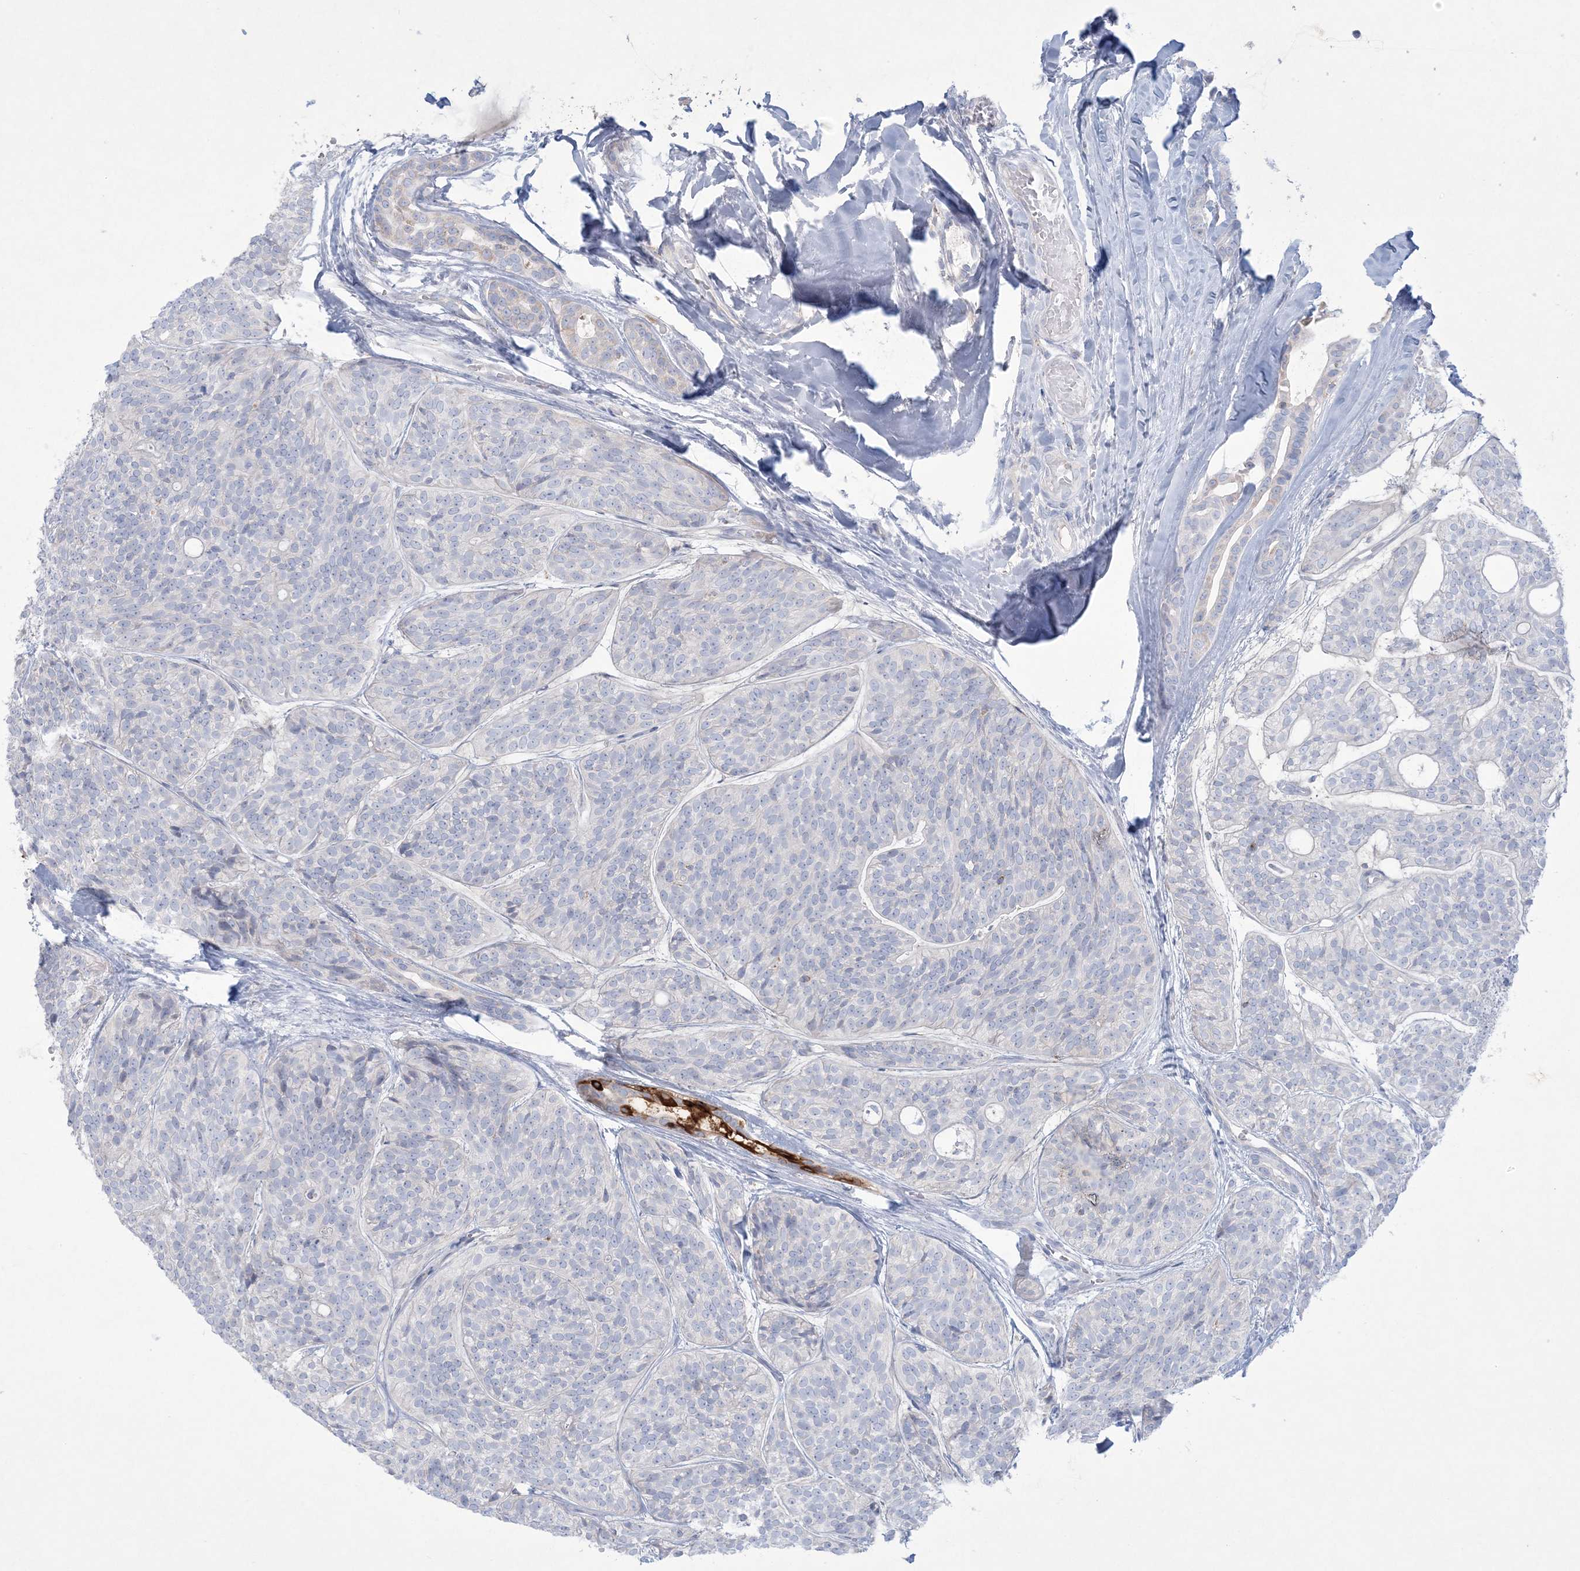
{"staining": {"intensity": "negative", "quantity": "none", "location": "none"}, "tissue": "head and neck cancer", "cell_type": "Tumor cells", "image_type": "cancer", "snomed": [{"axis": "morphology", "description": "Adenocarcinoma, NOS"}, {"axis": "topography", "description": "Head-Neck"}], "caption": "Tumor cells are negative for brown protein staining in adenocarcinoma (head and neck).", "gene": "KCTD6", "patient": {"sex": "male", "age": 66}}